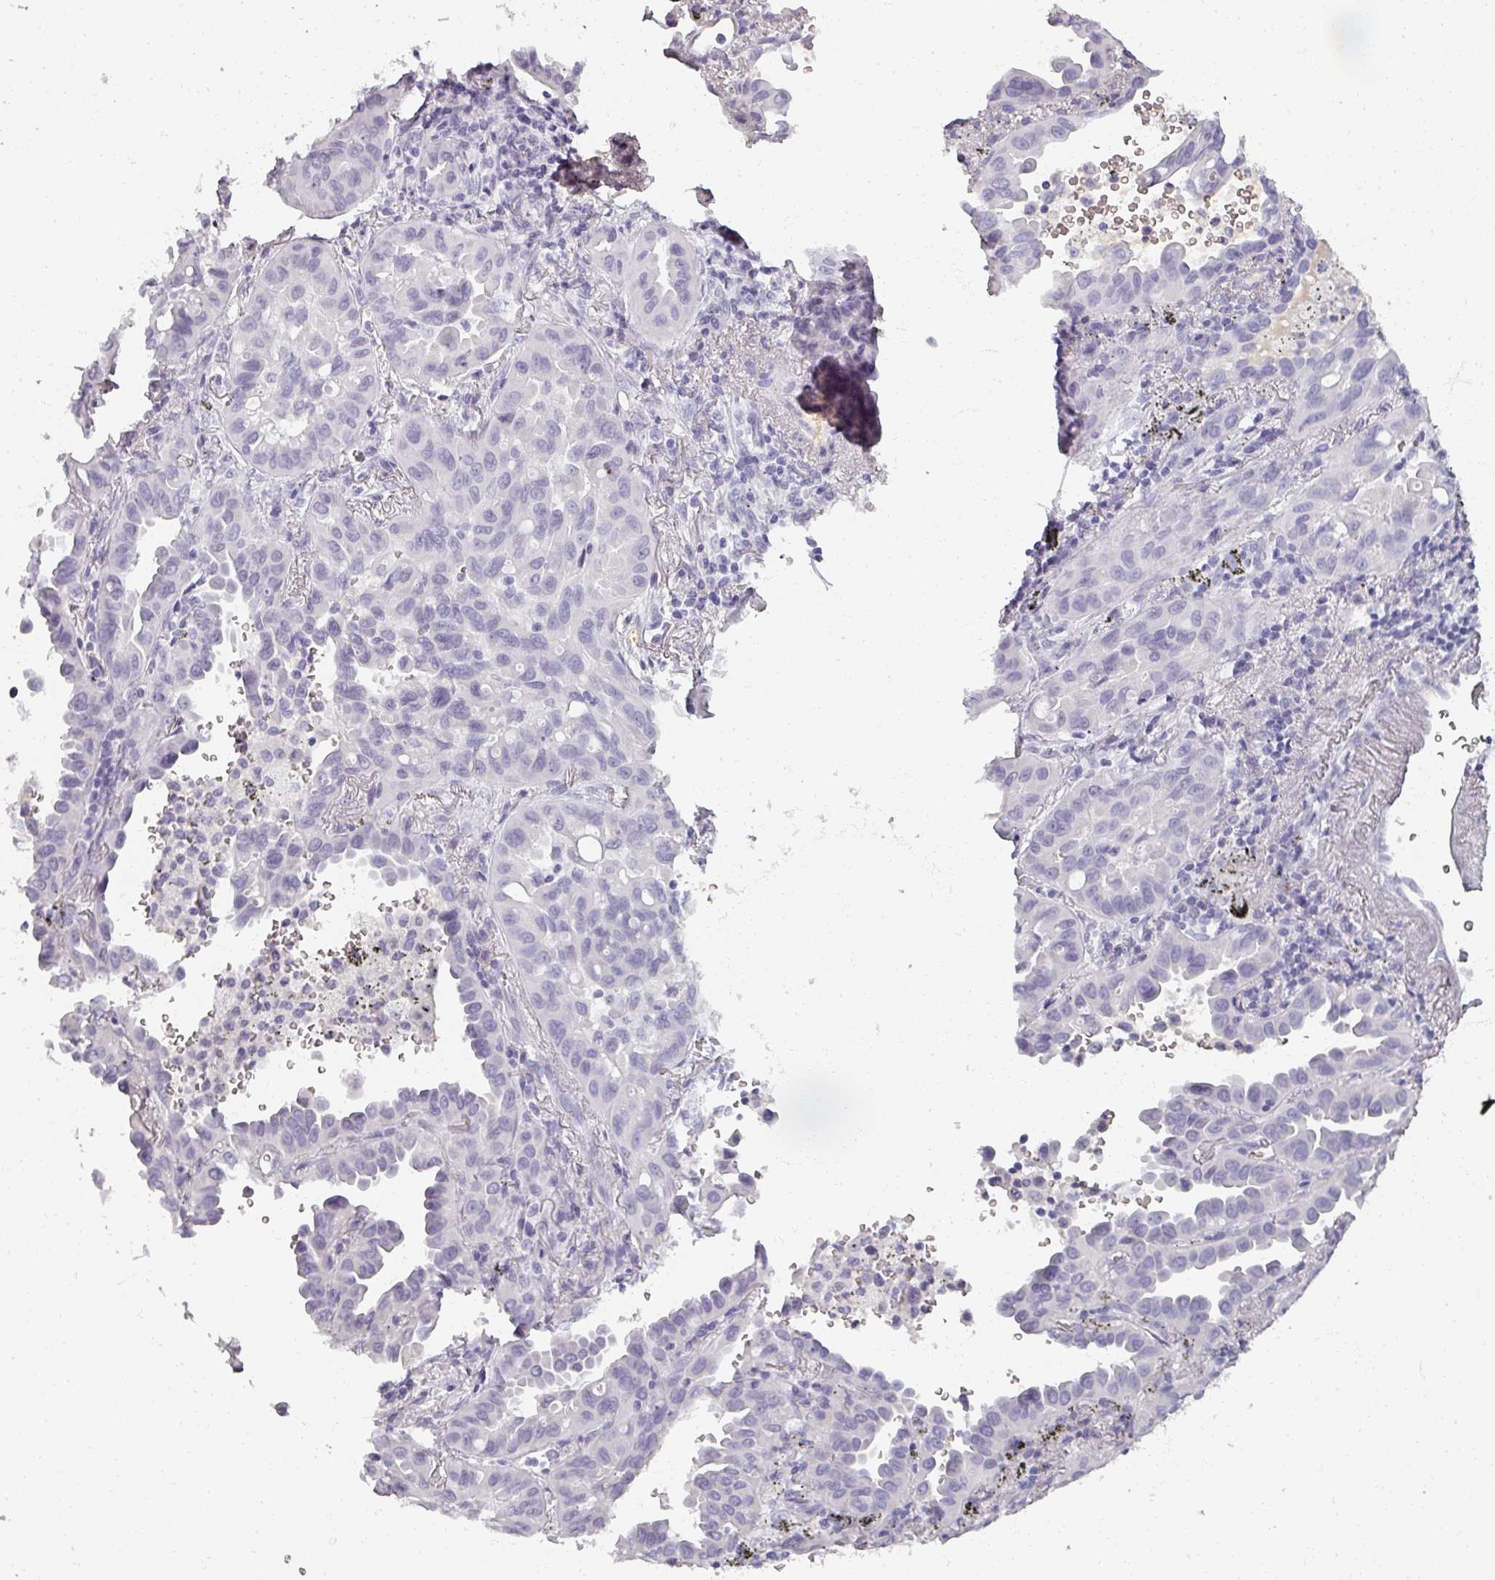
{"staining": {"intensity": "negative", "quantity": "none", "location": "none"}, "tissue": "lung cancer", "cell_type": "Tumor cells", "image_type": "cancer", "snomed": [{"axis": "morphology", "description": "Adenocarcinoma, NOS"}, {"axis": "topography", "description": "Lung"}], "caption": "Lung cancer stained for a protein using immunohistochemistry (IHC) exhibits no expression tumor cells.", "gene": "REG3G", "patient": {"sex": "male", "age": 68}}